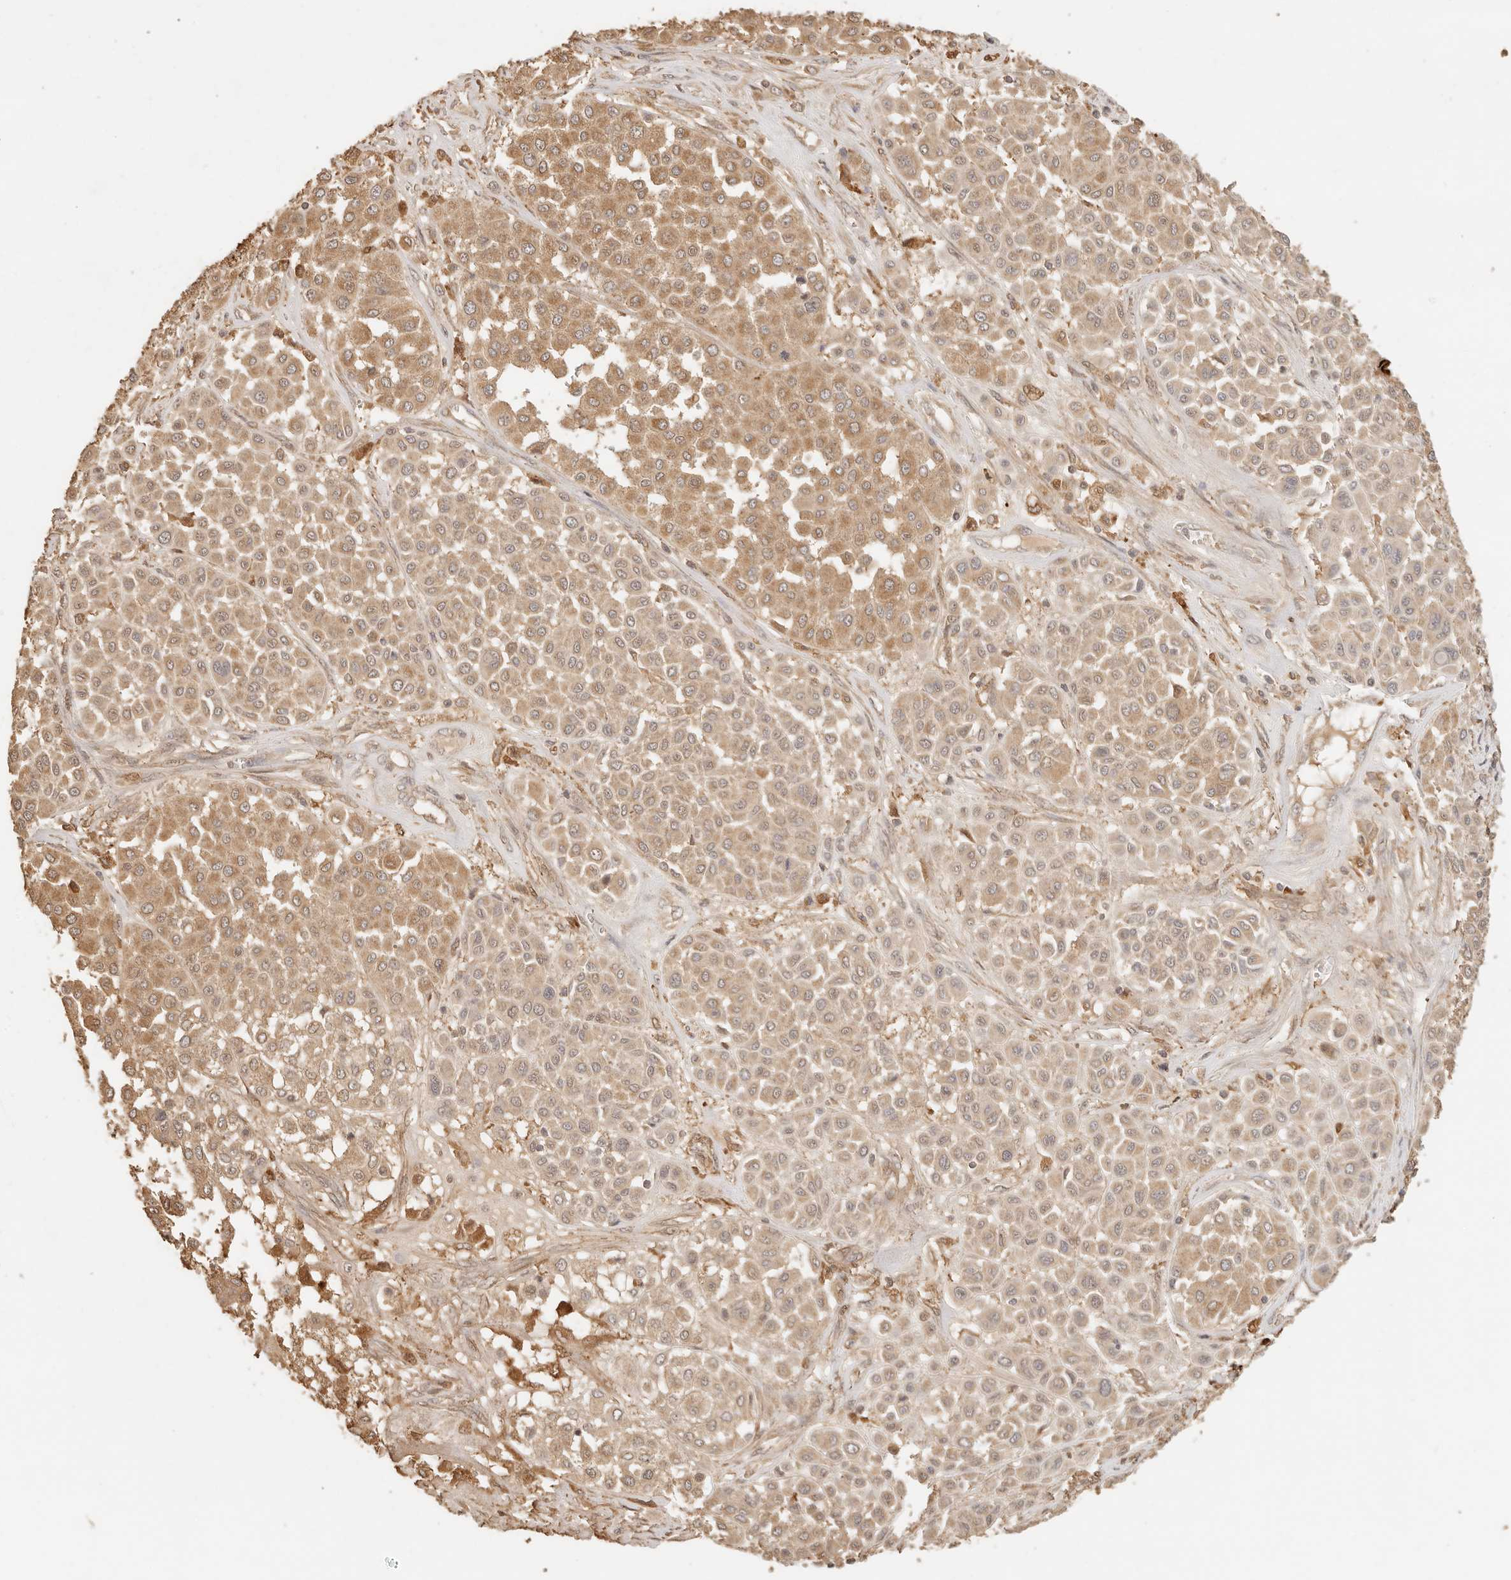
{"staining": {"intensity": "moderate", "quantity": ">75%", "location": "cytoplasmic/membranous"}, "tissue": "melanoma", "cell_type": "Tumor cells", "image_type": "cancer", "snomed": [{"axis": "morphology", "description": "Malignant melanoma, Metastatic site"}, {"axis": "topography", "description": "Soft tissue"}], "caption": "Protein staining of malignant melanoma (metastatic site) tissue demonstrates moderate cytoplasmic/membranous expression in approximately >75% of tumor cells.", "gene": "INTS11", "patient": {"sex": "male", "age": 41}}